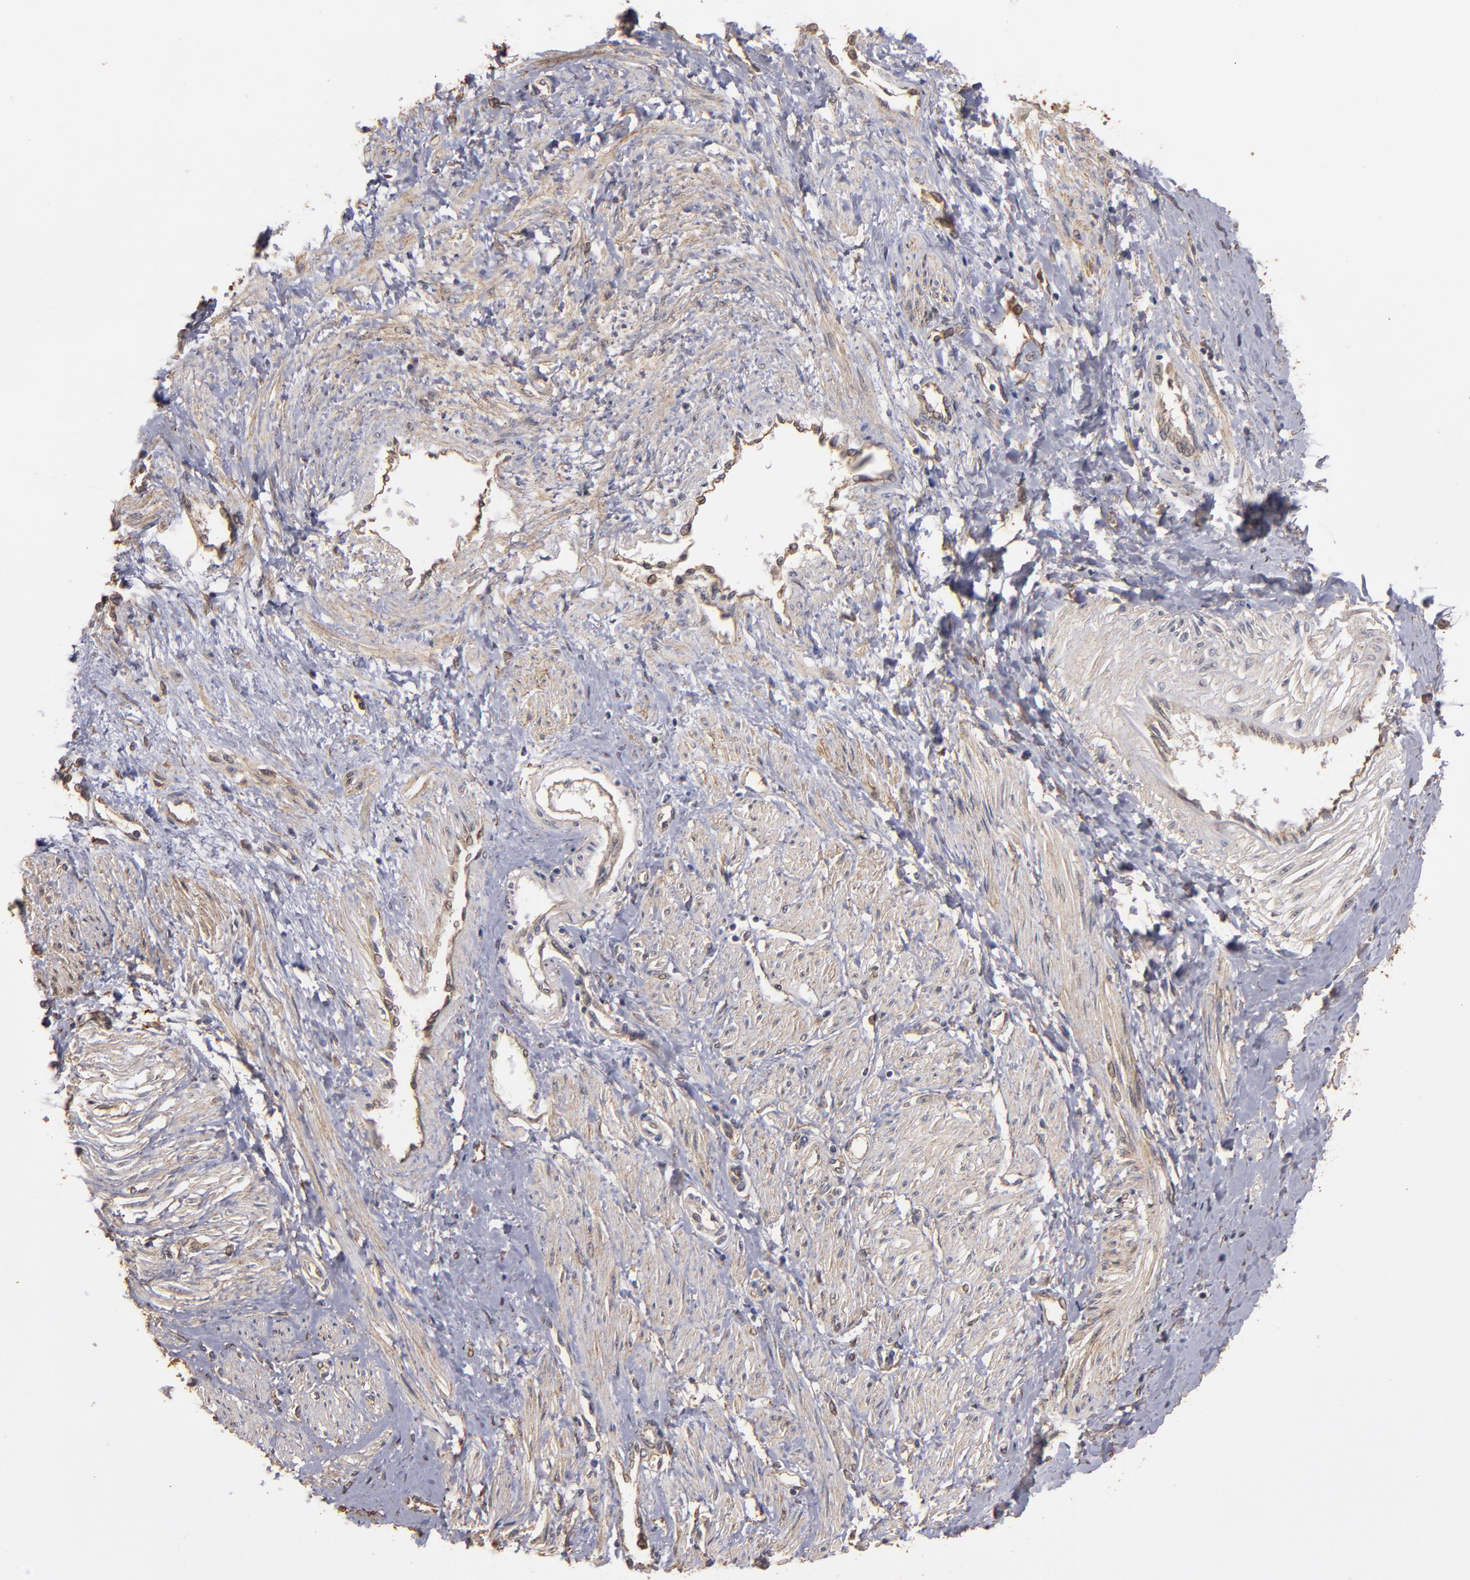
{"staining": {"intensity": "weak", "quantity": ">75%", "location": "cytoplasmic/membranous"}, "tissue": "smooth muscle", "cell_type": "Smooth muscle cells", "image_type": "normal", "snomed": [{"axis": "morphology", "description": "Normal tissue, NOS"}, {"axis": "topography", "description": "Smooth muscle"}, {"axis": "topography", "description": "Uterus"}], "caption": "The immunohistochemical stain shows weak cytoplasmic/membranous positivity in smooth muscle cells of unremarkable smooth muscle.", "gene": "DMD", "patient": {"sex": "female", "age": 39}}